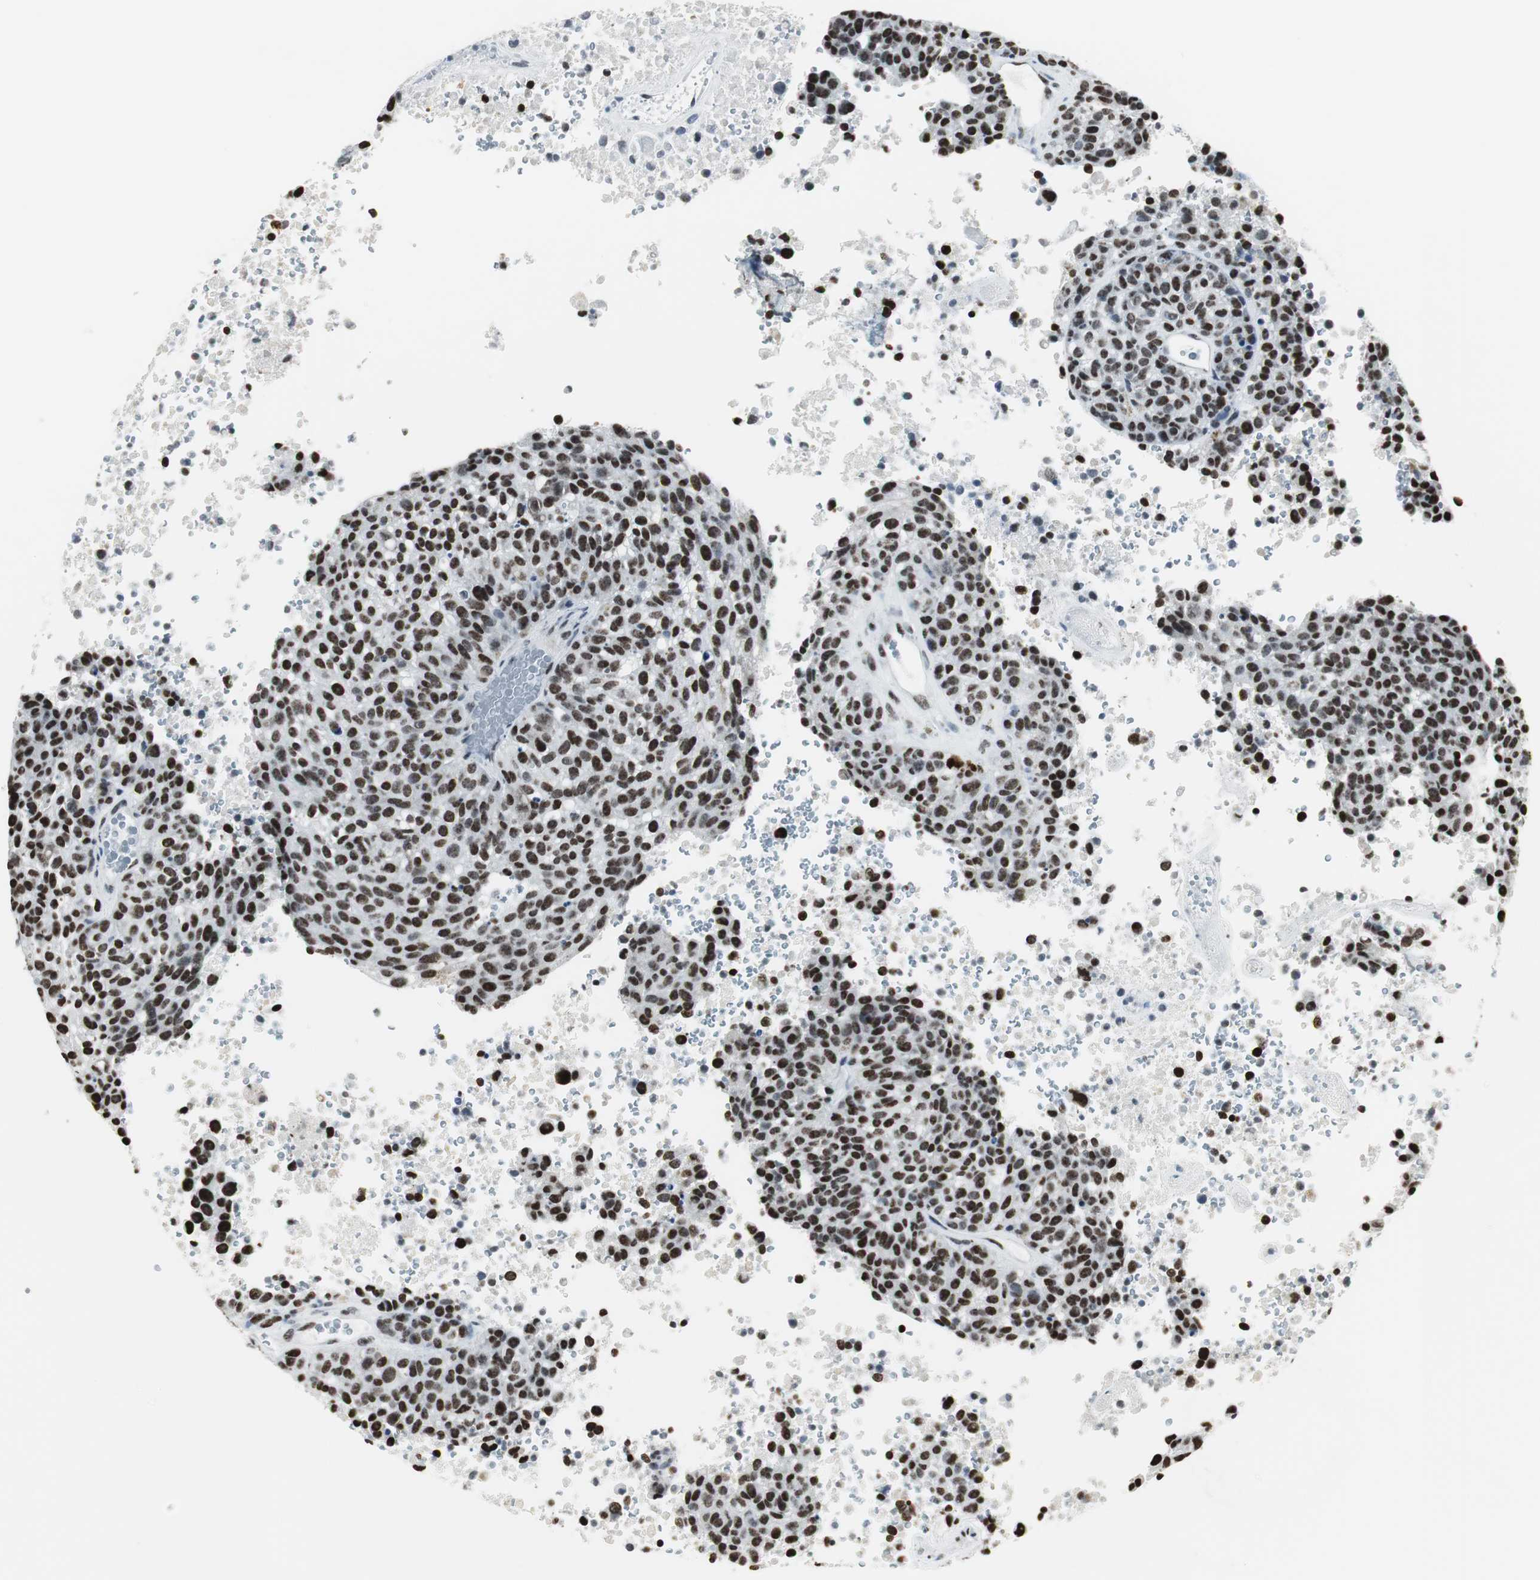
{"staining": {"intensity": "strong", "quantity": ">75%", "location": "nuclear"}, "tissue": "melanoma", "cell_type": "Tumor cells", "image_type": "cancer", "snomed": [{"axis": "morphology", "description": "Malignant melanoma, Metastatic site"}, {"axis": "topography", "description": "Cerebral cortex"}], "caption": "This is an image of IHC staining of melanoma, which shows strong staining in the nuclear of tumor cells.", "gene": "RBBP4", "patient": {"sex": "female", "age": 52}}